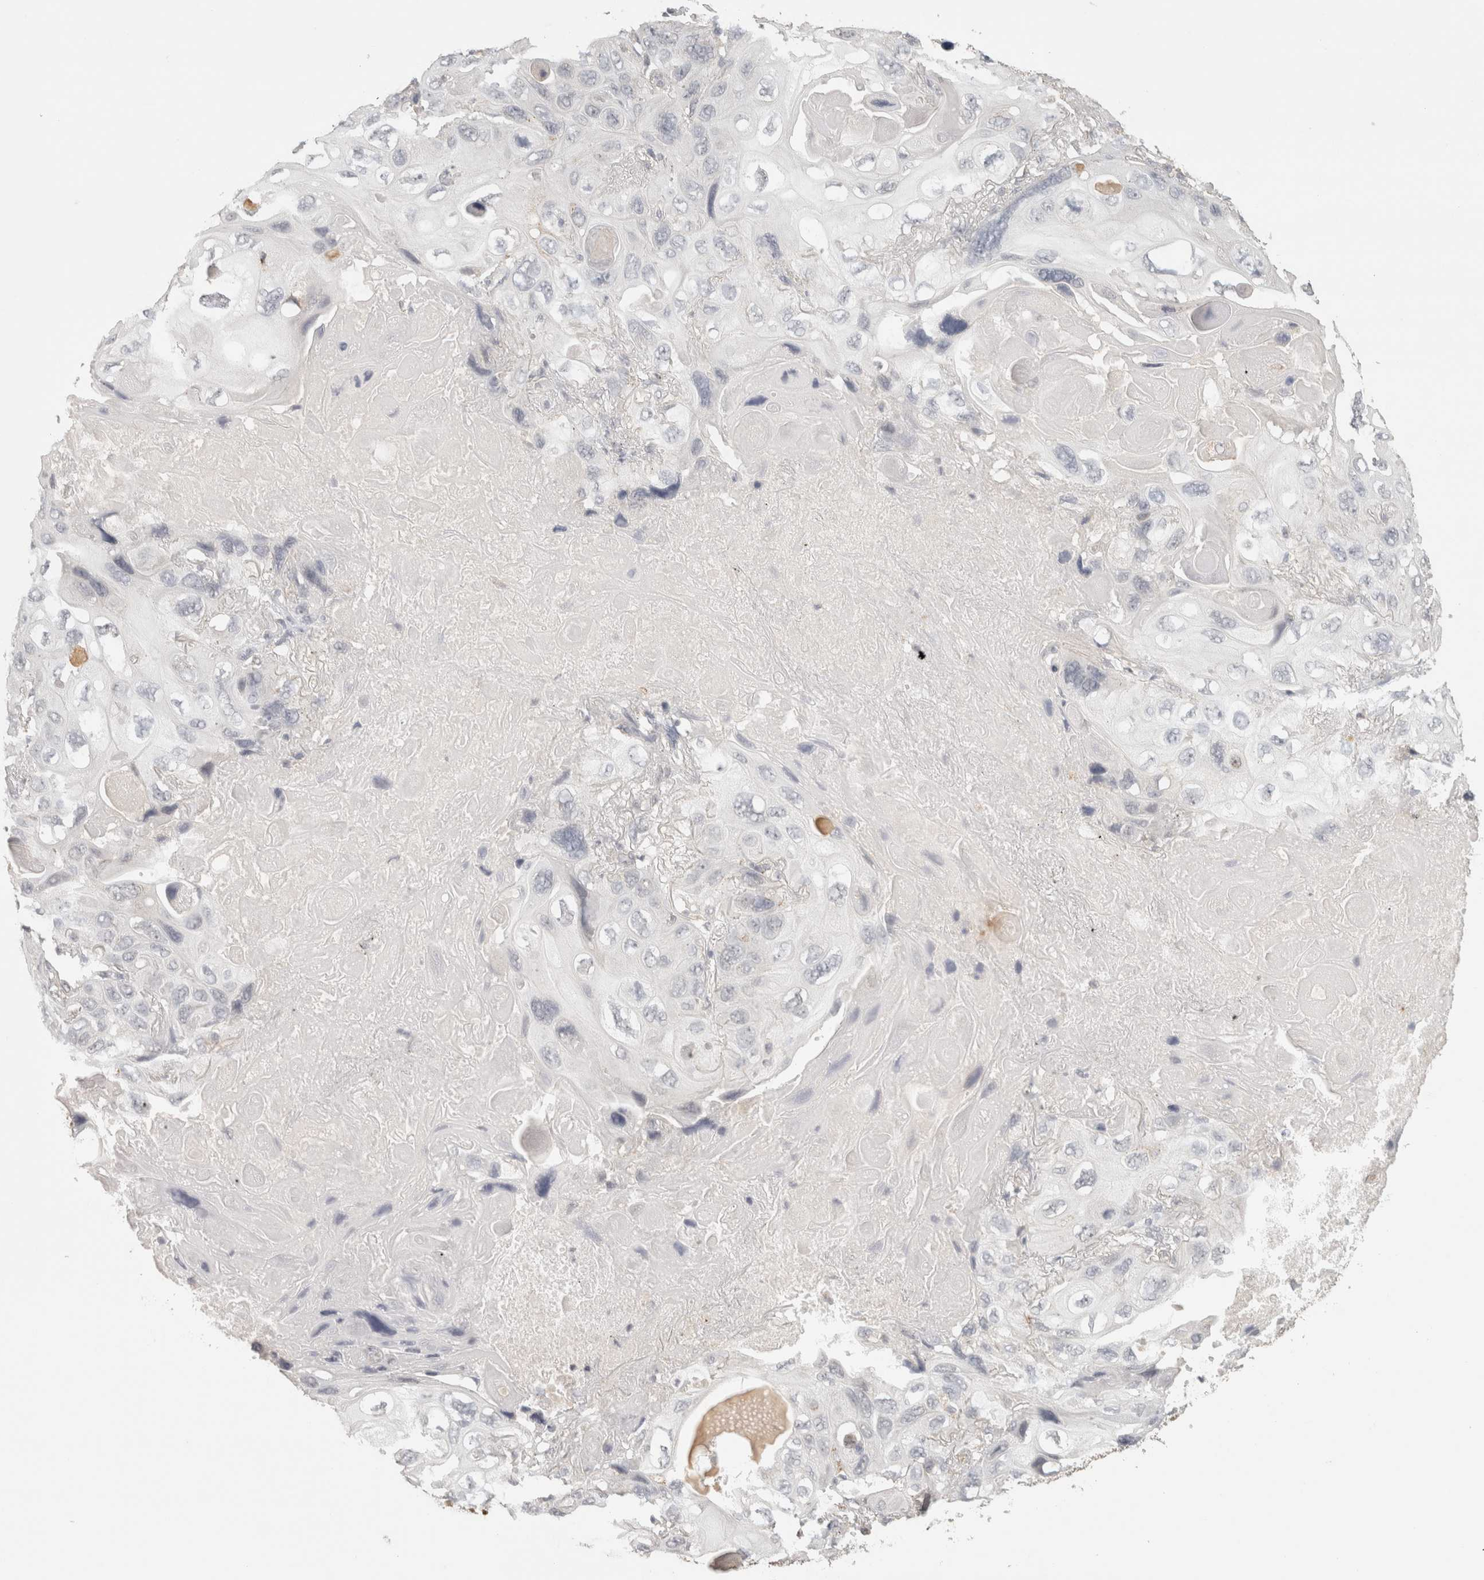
{"staining": {"intensity": "negative", "quantity": "none", "location": "none"}, "tissue": "lung cancer", "cell_type": "Tumor cells", "image_type": "cancer", "snomed": [{"axis": "morphology", "description": "Squamous cell carcinoma, NOS"}, {"axis": "topography", "description": "Lung"}], "caption": "A high-resolution image shows immunohistochemistry staining of lung cancer (squamous cell carcinoma), which reveals no significant positivity in tumor cells.", "gene": "HAVCR2", "patient": {"sex": "female", "age": 73}}